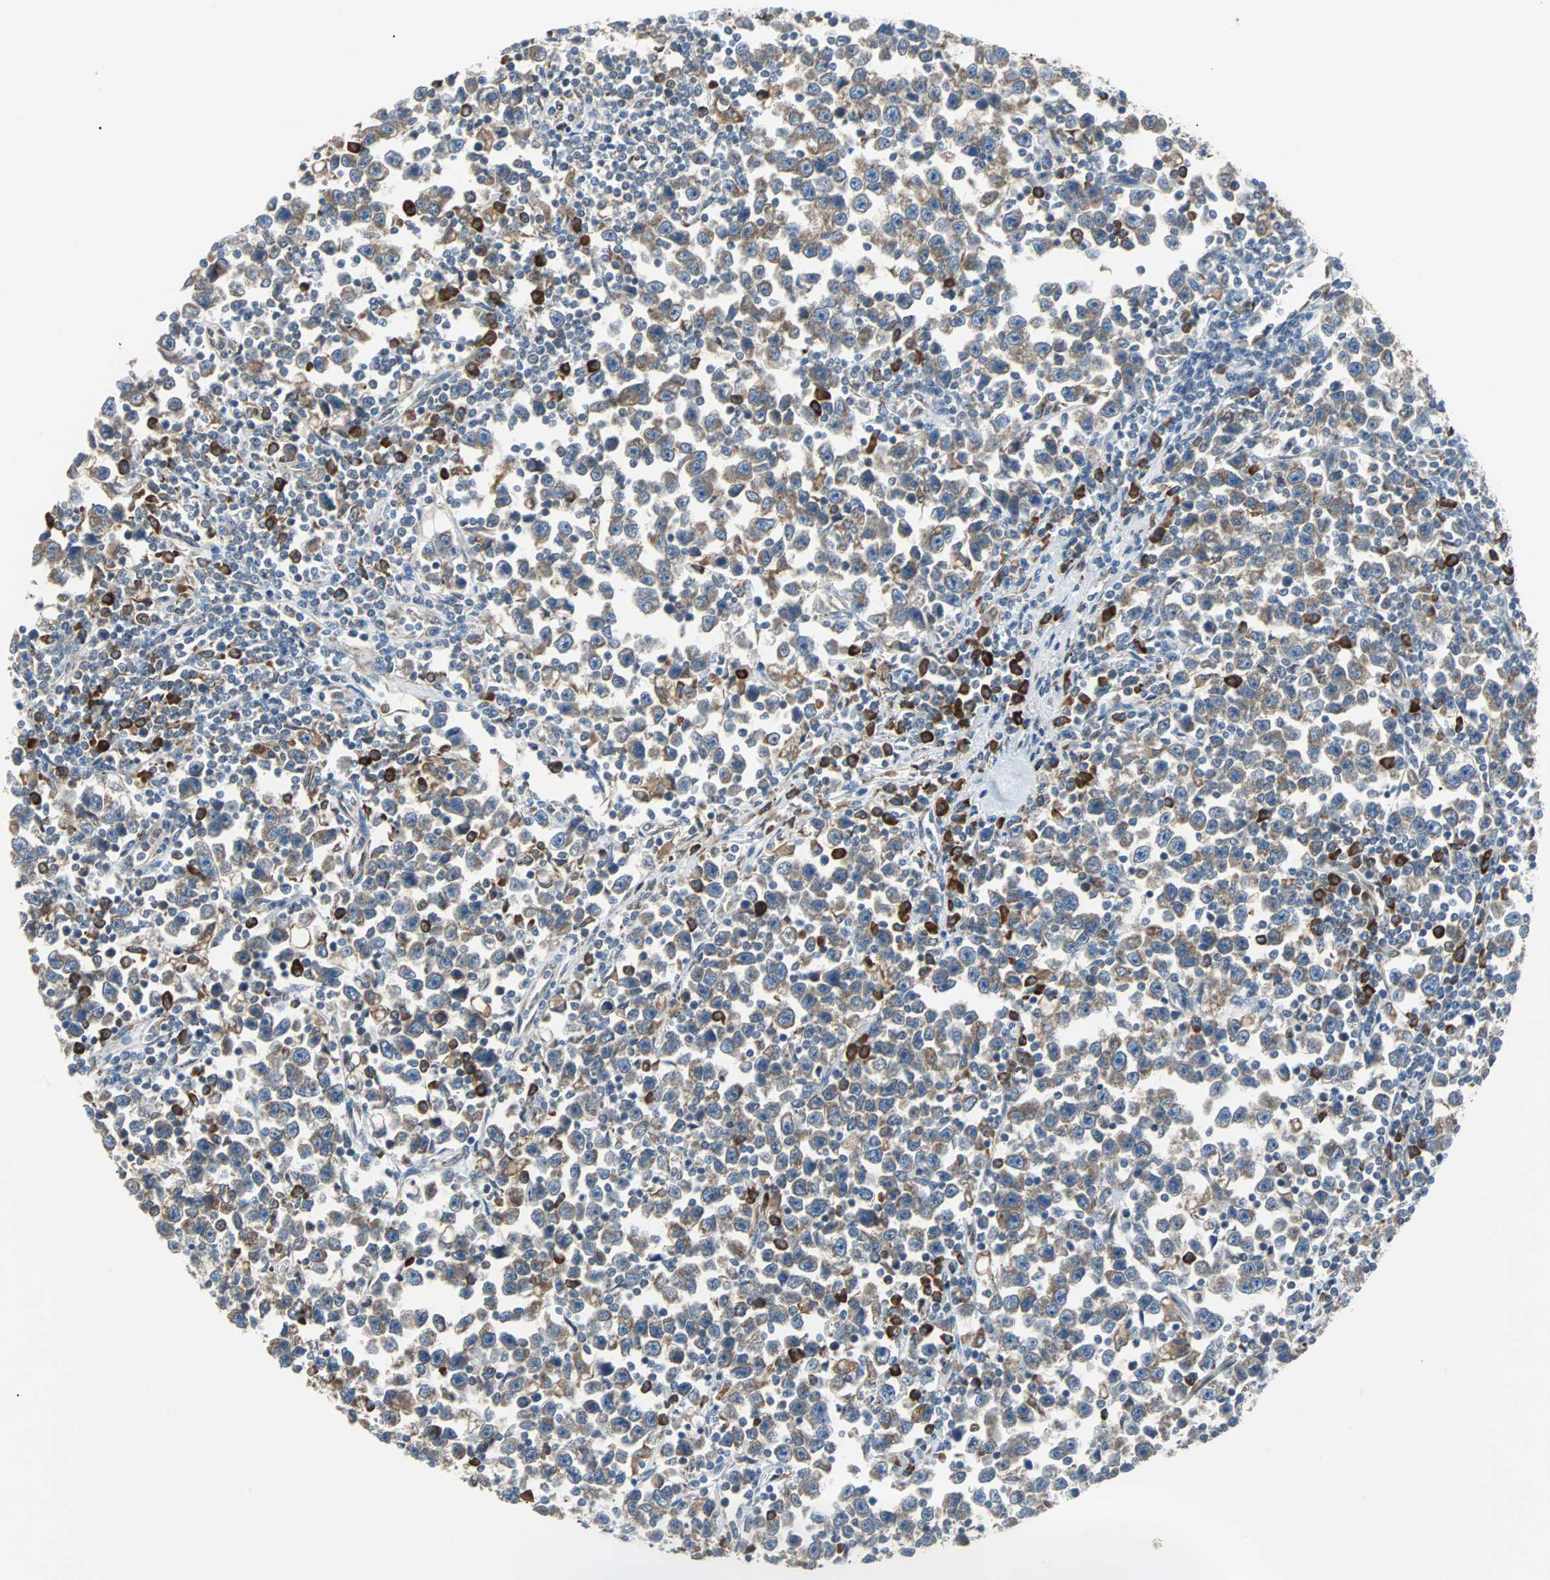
{"staining": {"intensity": "moderate", "quantity": ">75%", "location": "cytoplasmic/membranous"}, "tissue": "testis cancer", "cell_type": "Tumor cells", "image_type": "cancer", "snomed": [{"axis": "morphology", "description": "Seminoma, NOS"}, {"axis": "topography", "description": "Testis"}], "caption": "Brown immunohistochemical staining in human testis cancer (seminoma) demonstrates moderate cytoplasmic/membranous staining in about >75% of tumor cells.", "gene": "PDIA4", "patient": {"sex": "male", "age": 43}}